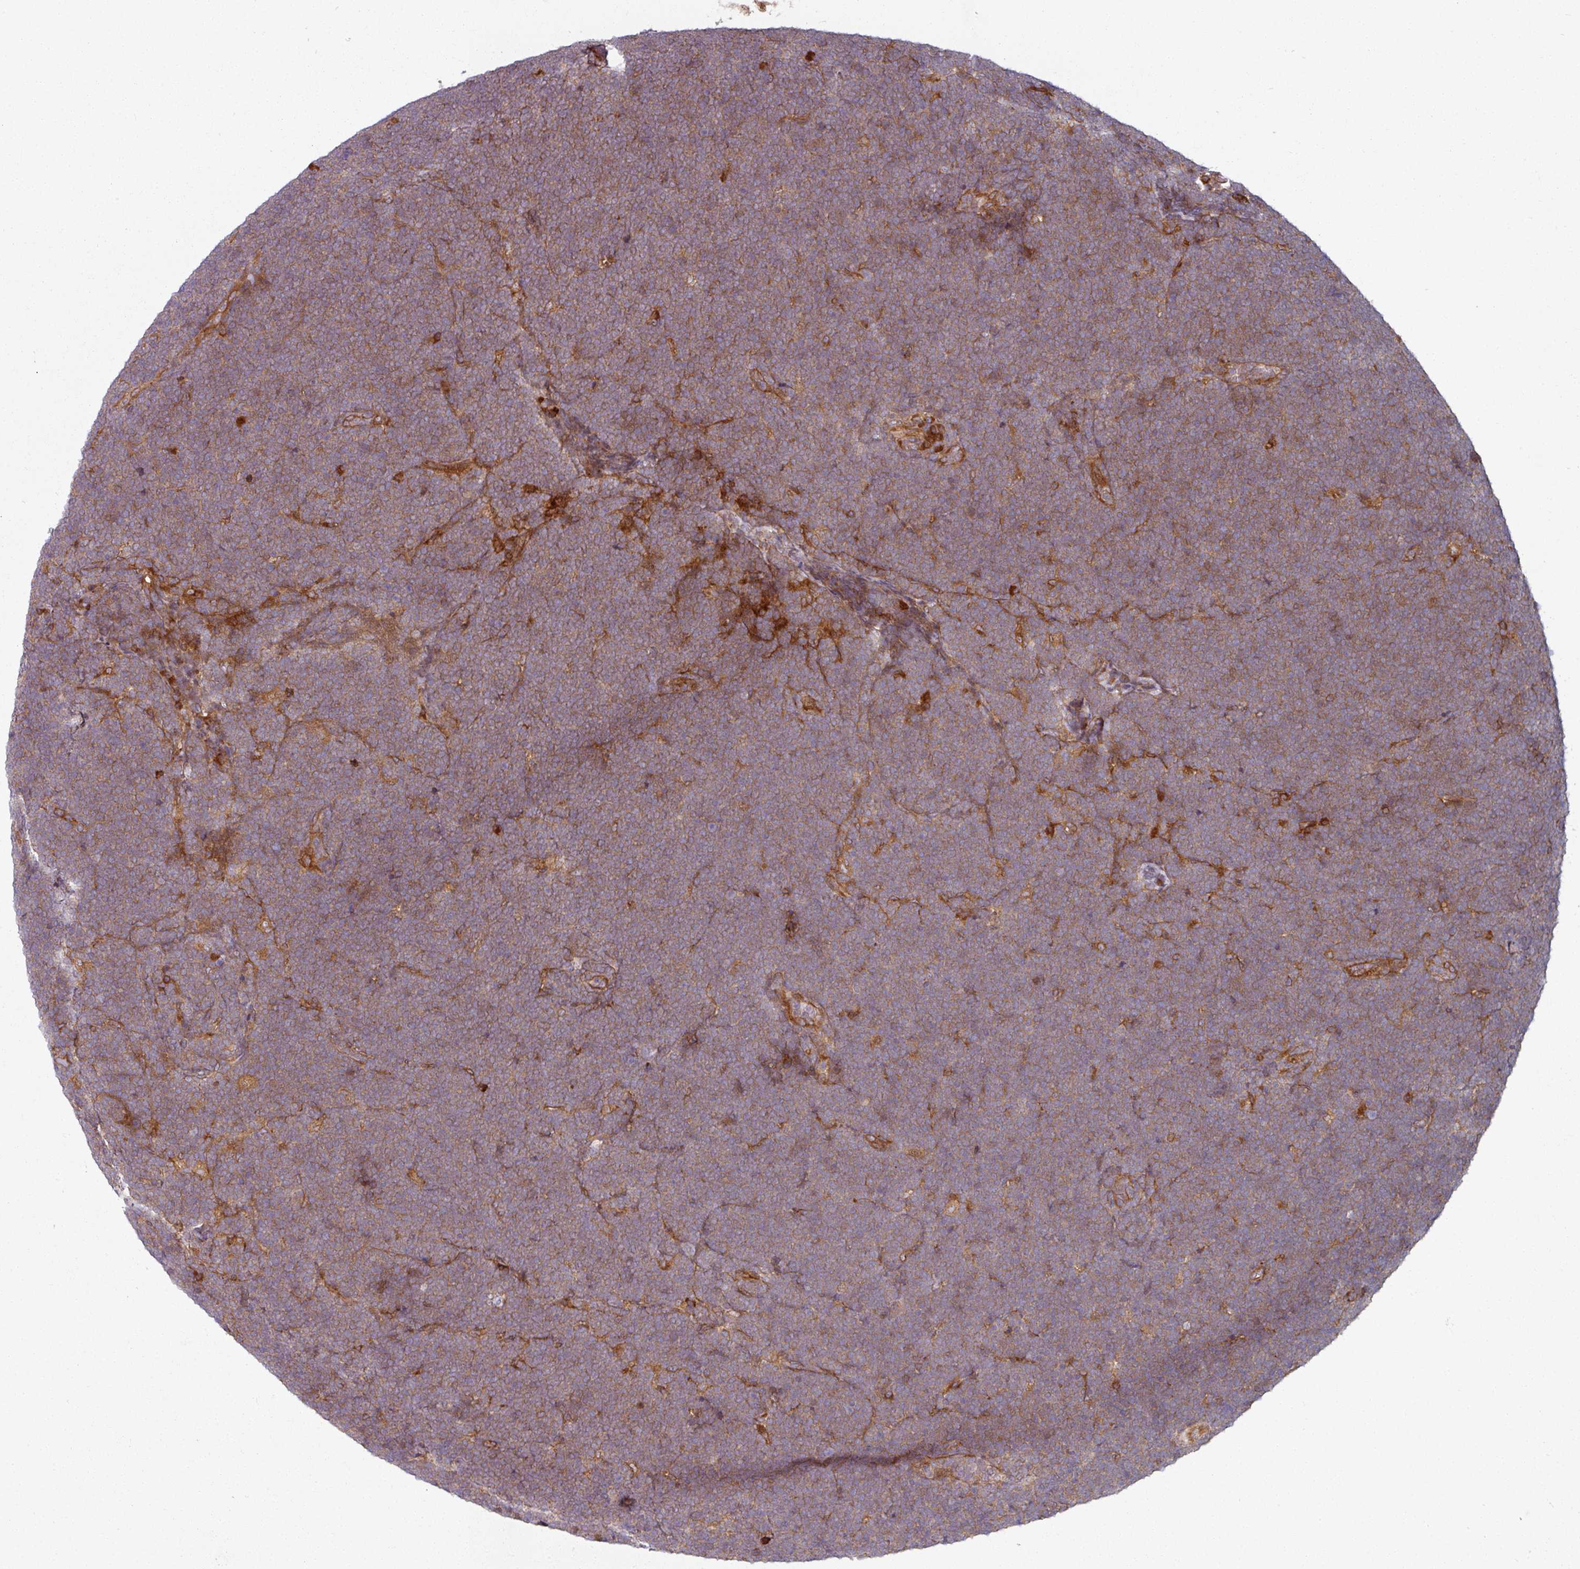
{"staining": {"intensity": "moderate", "quantity": ">75%", "location": "cytoplasmic/membranous"}, "tissue": "lymphoma", "cell_type": "Tumor cells", "image_type": "cancer", "snomed": [{"axis": "morphology", "description": "Malignant lymphoma, non-Hodgkin's type, High grade"}, {"axis": "topography", "description": "Lymph node"}], "caption": "Protein analysis of lymphoma tissue exhibits moderate cytoplasmic/membranous staining in about >75% of tumor cells.", "gene": "RAB5A", "patient": {"sex": "male", "age": 13}}